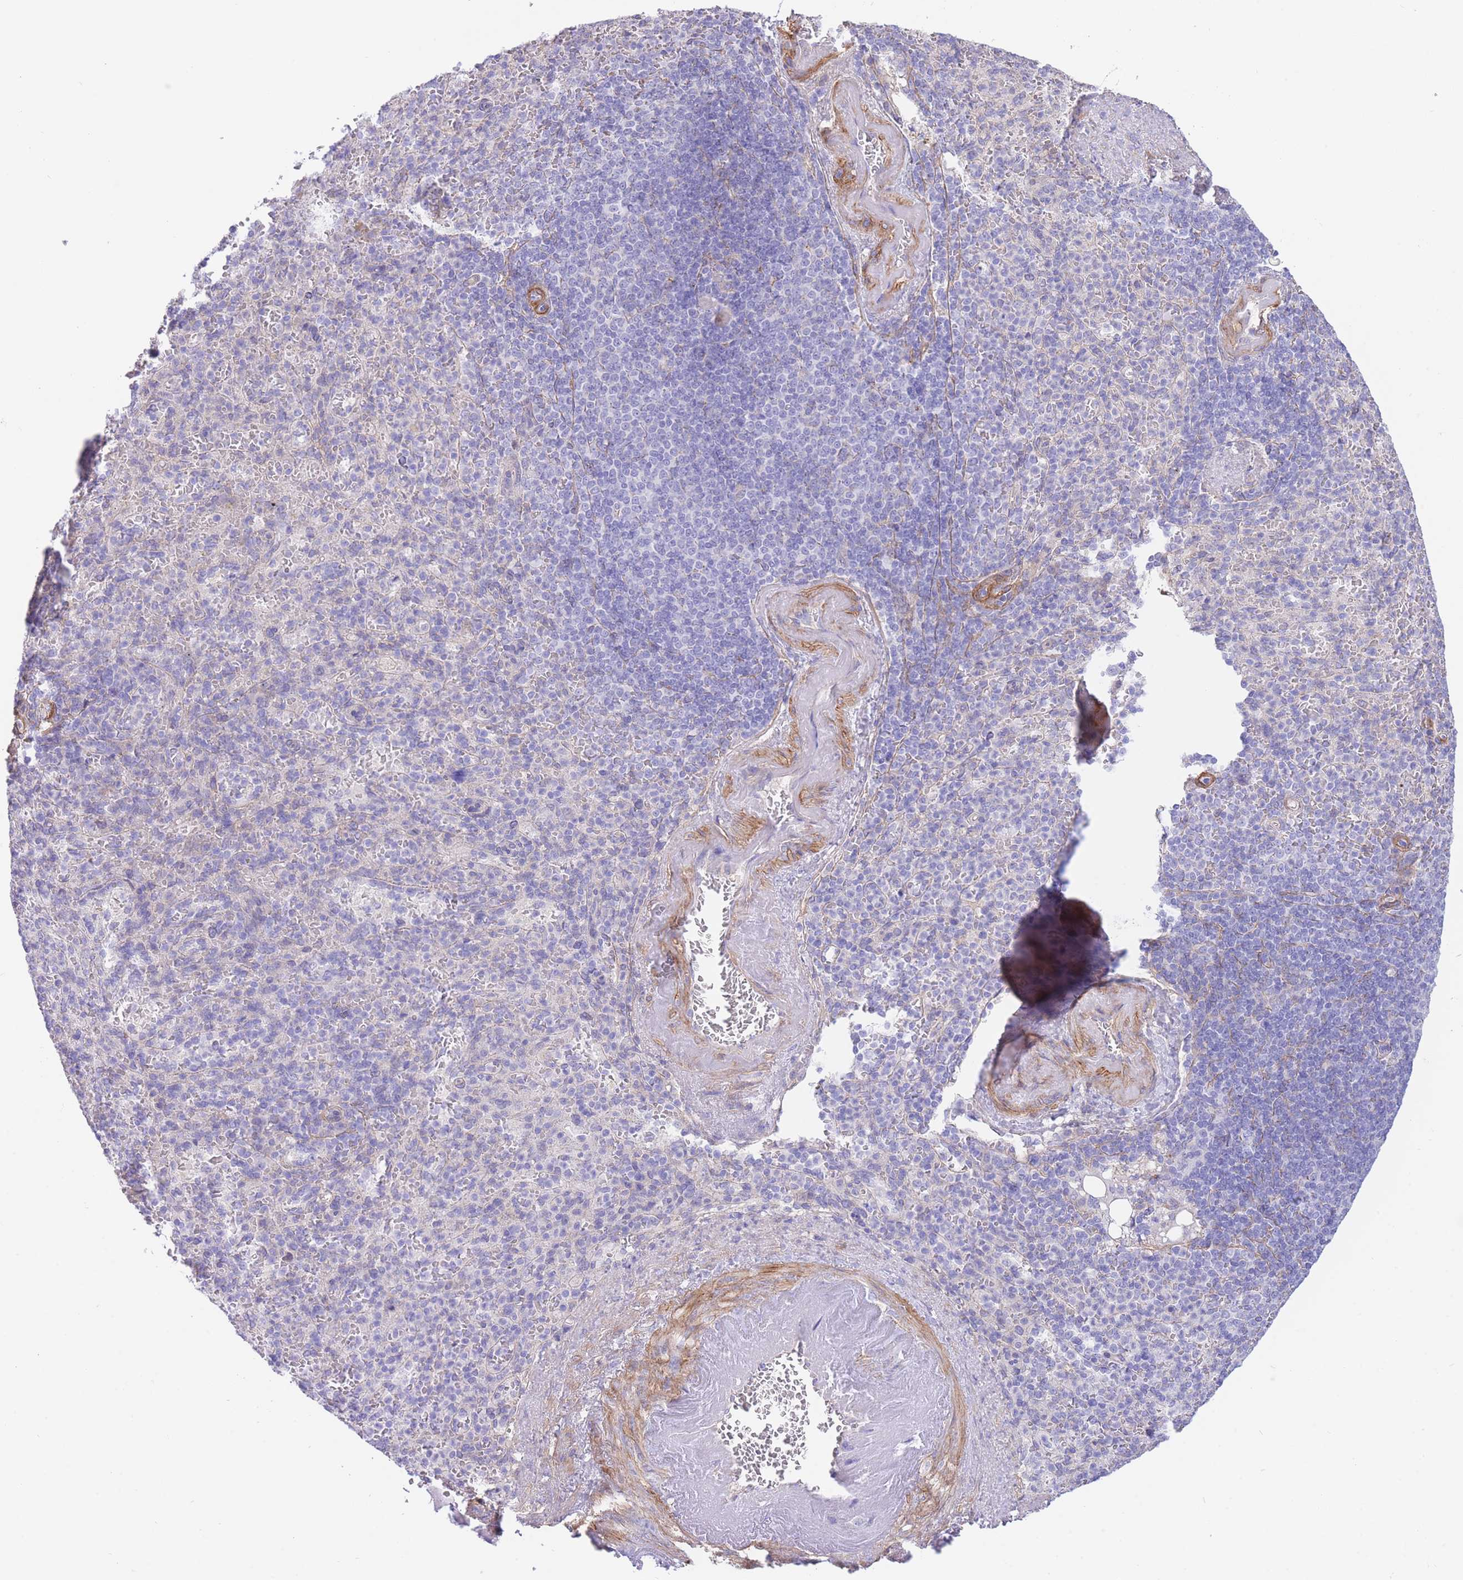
{"staining": {"intensity": "negative", "quantity": "none", "location": "none"}, "tissue": "spleen", "cell_type": "Cells in red pulp", "image_type": "normal", "snomed": [{"axis": "morphology", "description": "Normal tissue, NOS"}, {"axis": "topography", "description": "Spleen"}], "caption": "IHC of benign human spleen reveals no positivity in cells in red pulp.", "gene": "PGM1", "patient": {"sex": "female", "age": 74}}